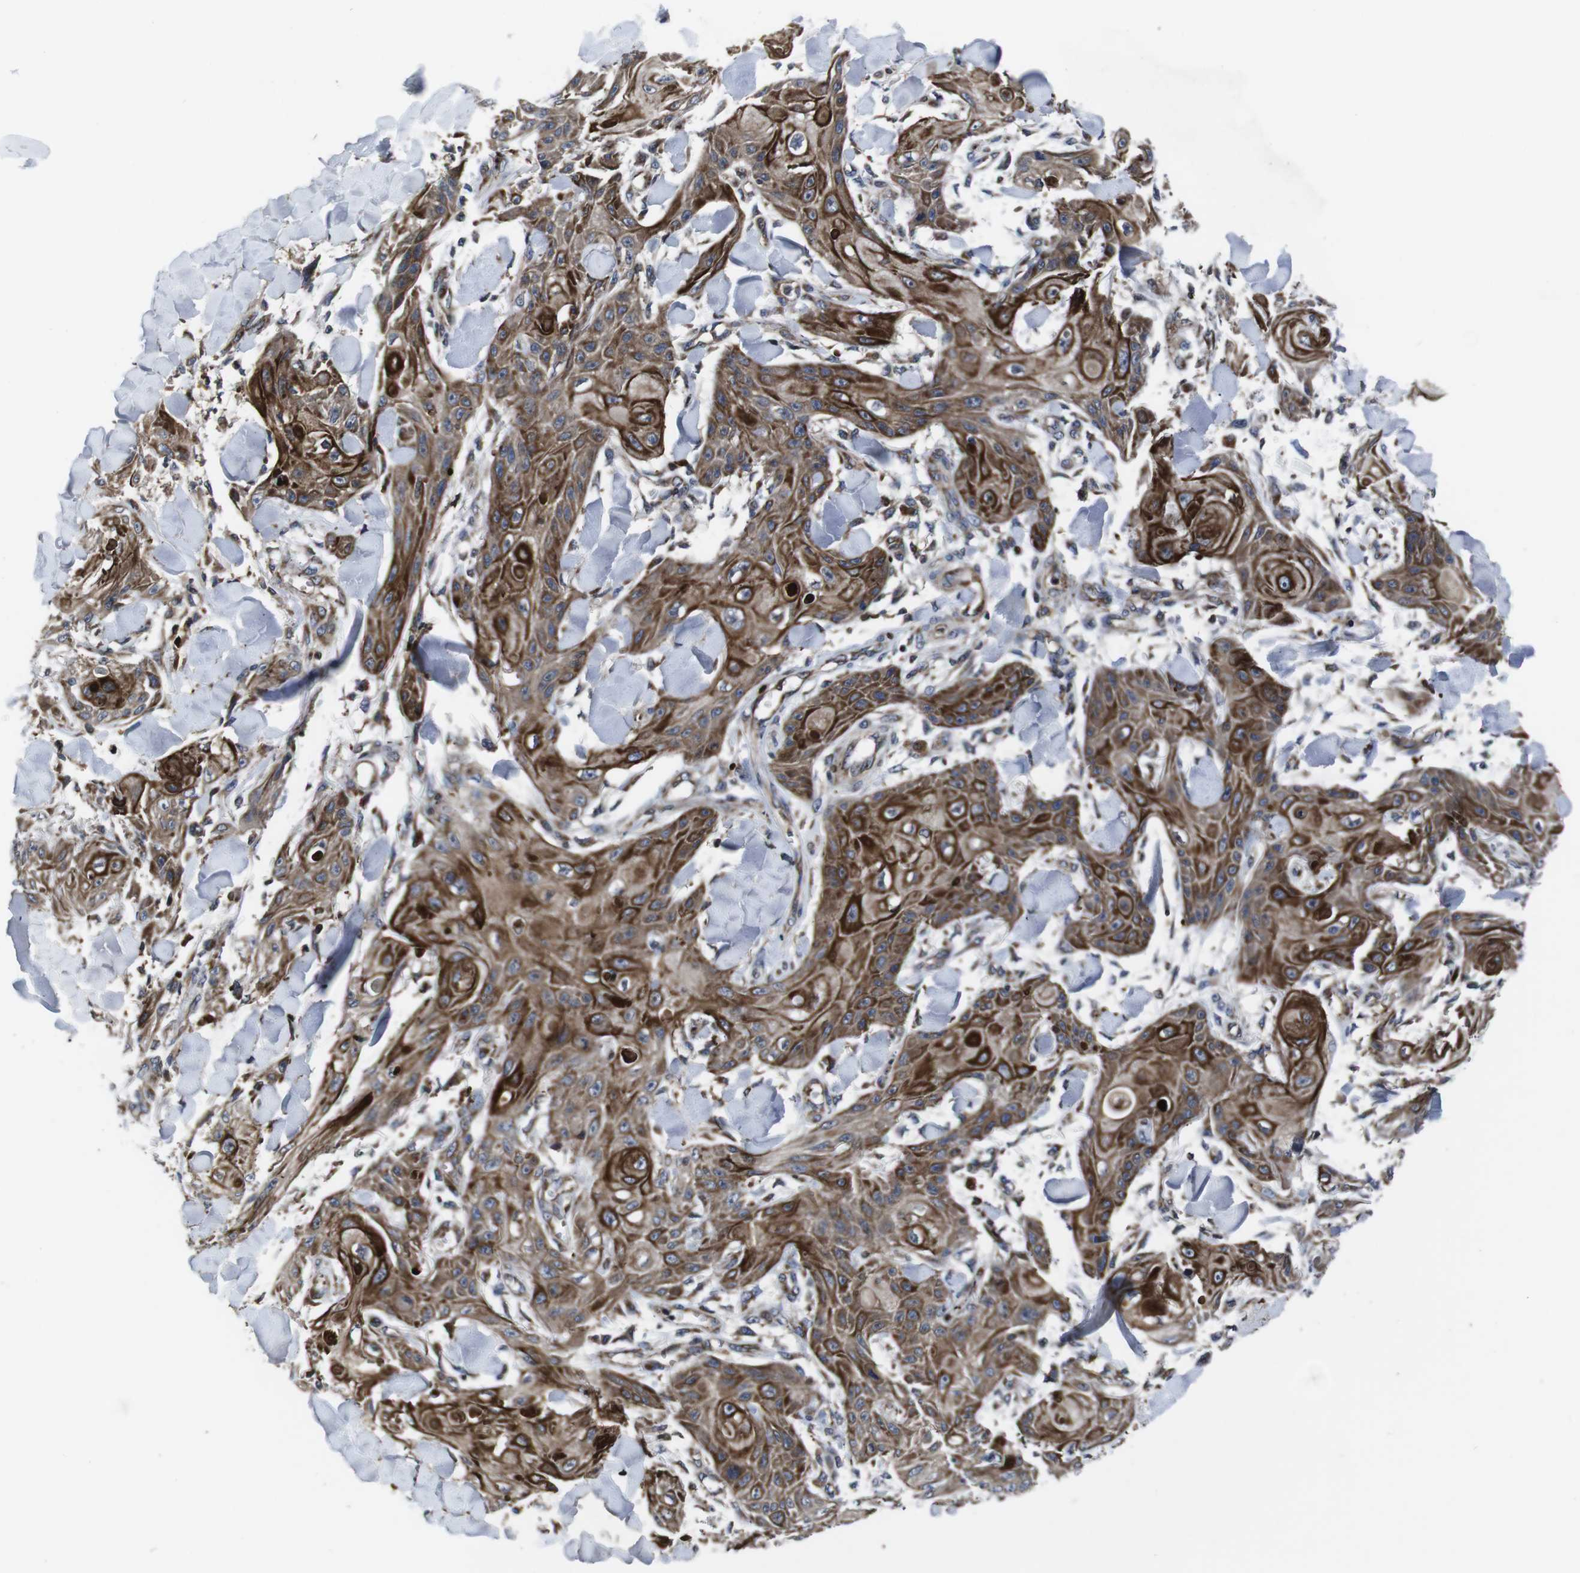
{"staining": {"intensity": "strong", "quantity": ">75%", "location": "cytoplasmic/membranous"}, "tissue": "skin cancer", "cell_type": "Tumor cells", "image_type": "cancer", "snomed": [{"axis": "morphology", "description": "Squamous cell carcinoma, NOS"}, {"axis": "topography", "description": "Skin"}], "caption": "This micrograph demonstrates immunohistochemistry (IHC) staining of human skin squamous cell carcinoma, with high strong cytoplasmic/membranous staining in about >75% of tumor cells.", "gene": "SMYD3", "patient": {"sex": "male", "age": 74}}